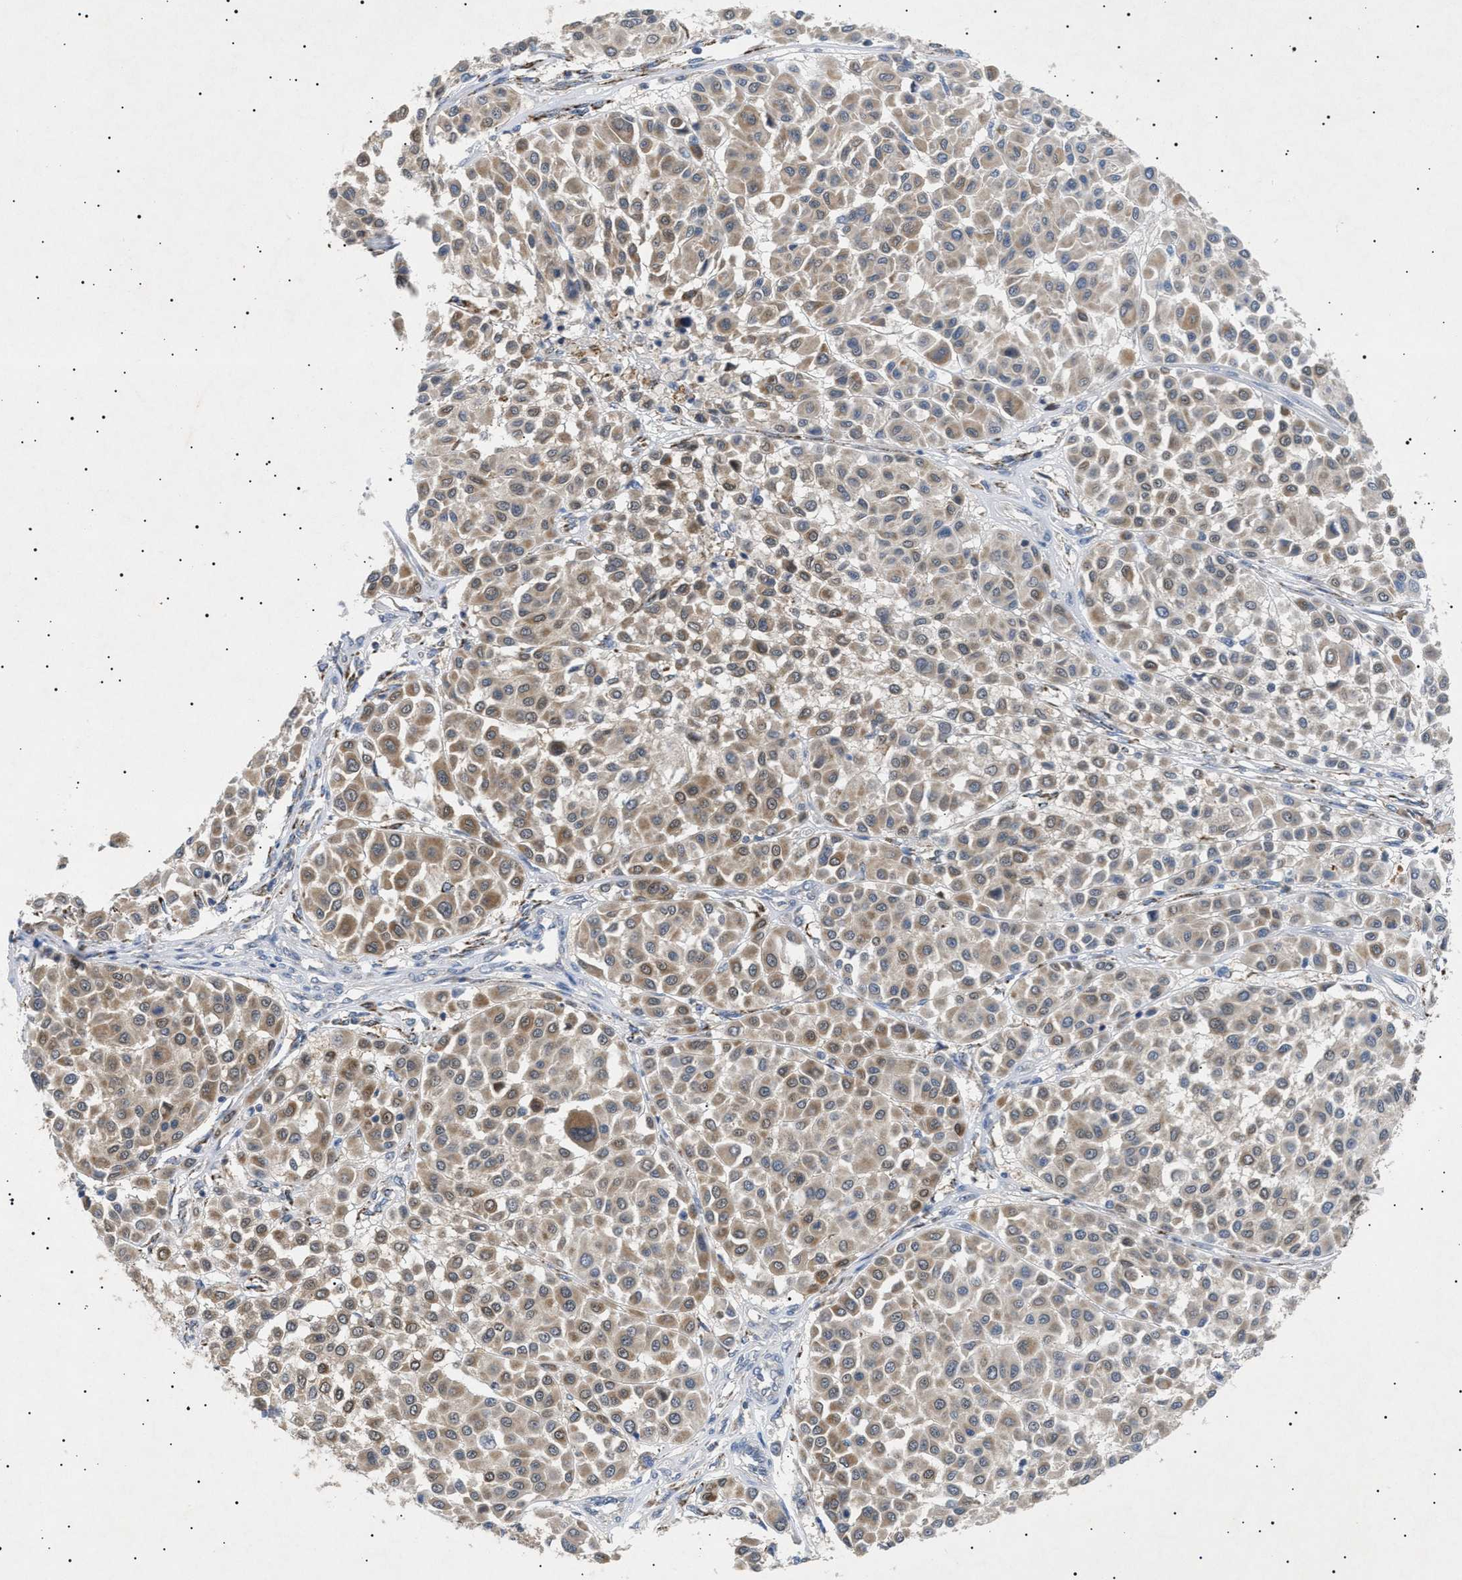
{"staining": {"intensity": "moderate", "quantity": "25%-75%", "location": "cytoplasmic/membranous"}, "tissue": "melanoma", "cell_type": "Tumor cells", "image_type": "cancer", "snomed": [{"axis": "morphology", "description": "Malignant melanoma, Metastatic site"}, {"axis": "topography", "description": "Soft tissue"}], "caption": "Immunohistochemistry (IHC) of human melanoma displays medium levels of moderate cytoplasmic/membranous expression in approximately 25%-75% of tumor cells. The protein is shown in brown color, while the nuclei are stained blue.", "gene": "SIRT5", "patient": {"sex": "male", "age": 41}}